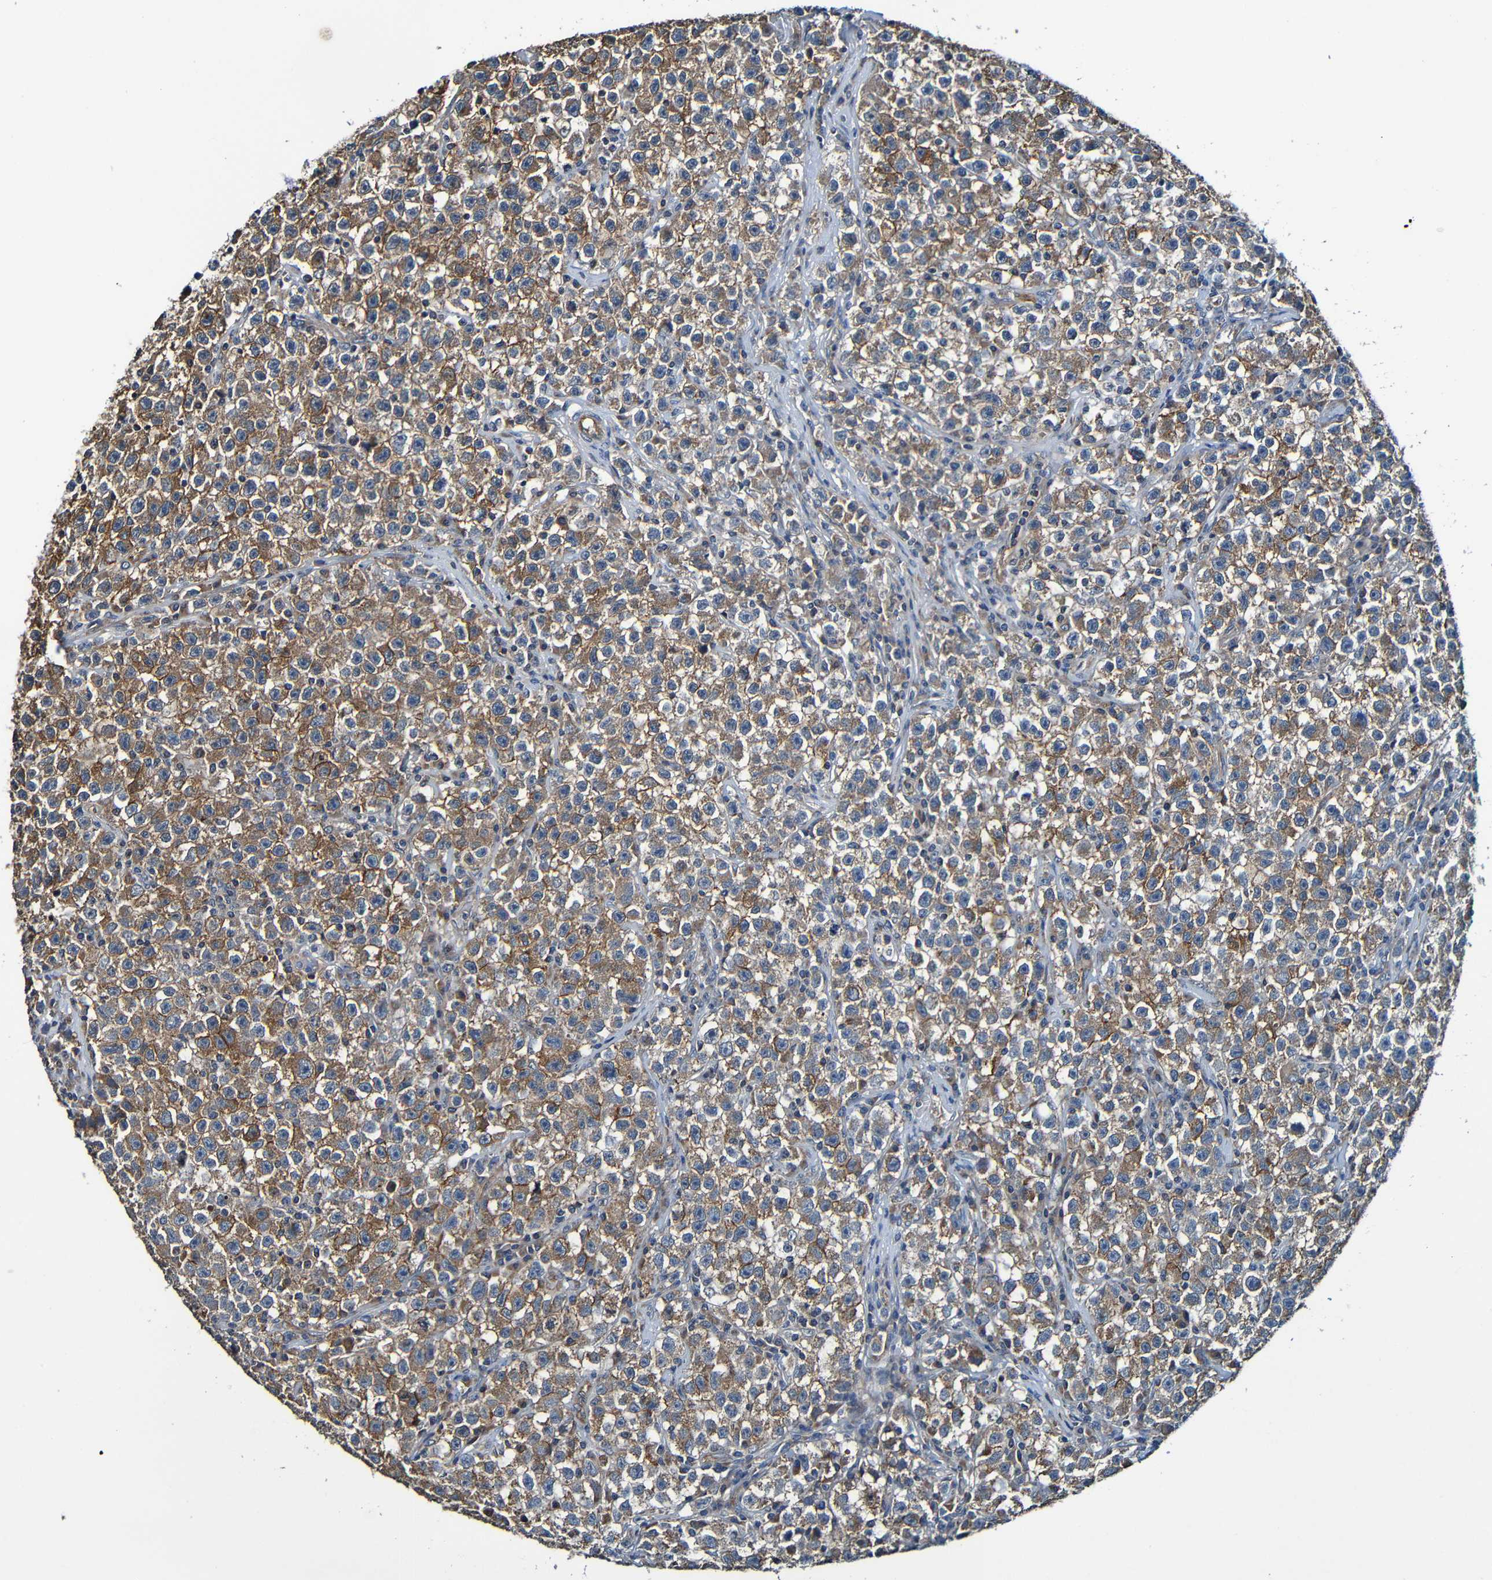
{"staining": {"intensity": "moderate", "quantity": ">75%", "location": "cytoplasmic/membranous"}, "tissue": "testis cancer", "cell_type": "Tumor cells", "image_type": "cancer", "snomed": [{"axis": "morphology", "description": "Seminoma, NOS"}, {"axis": "topography", "description": "Testis"}], "caption": "High-magnification brightfield microscopy of testis cancer (seminoma) stained with DAB (3,3'-diaminobenzidine) (brown) and counterstained with hematoxylin (blue). tumor cells exhibit moderate cytoplasmic/membranous expression is identified in approximately>75% of cells.", "gene": "ADAM15", "patient": {"sex": "male", "age": 22}}